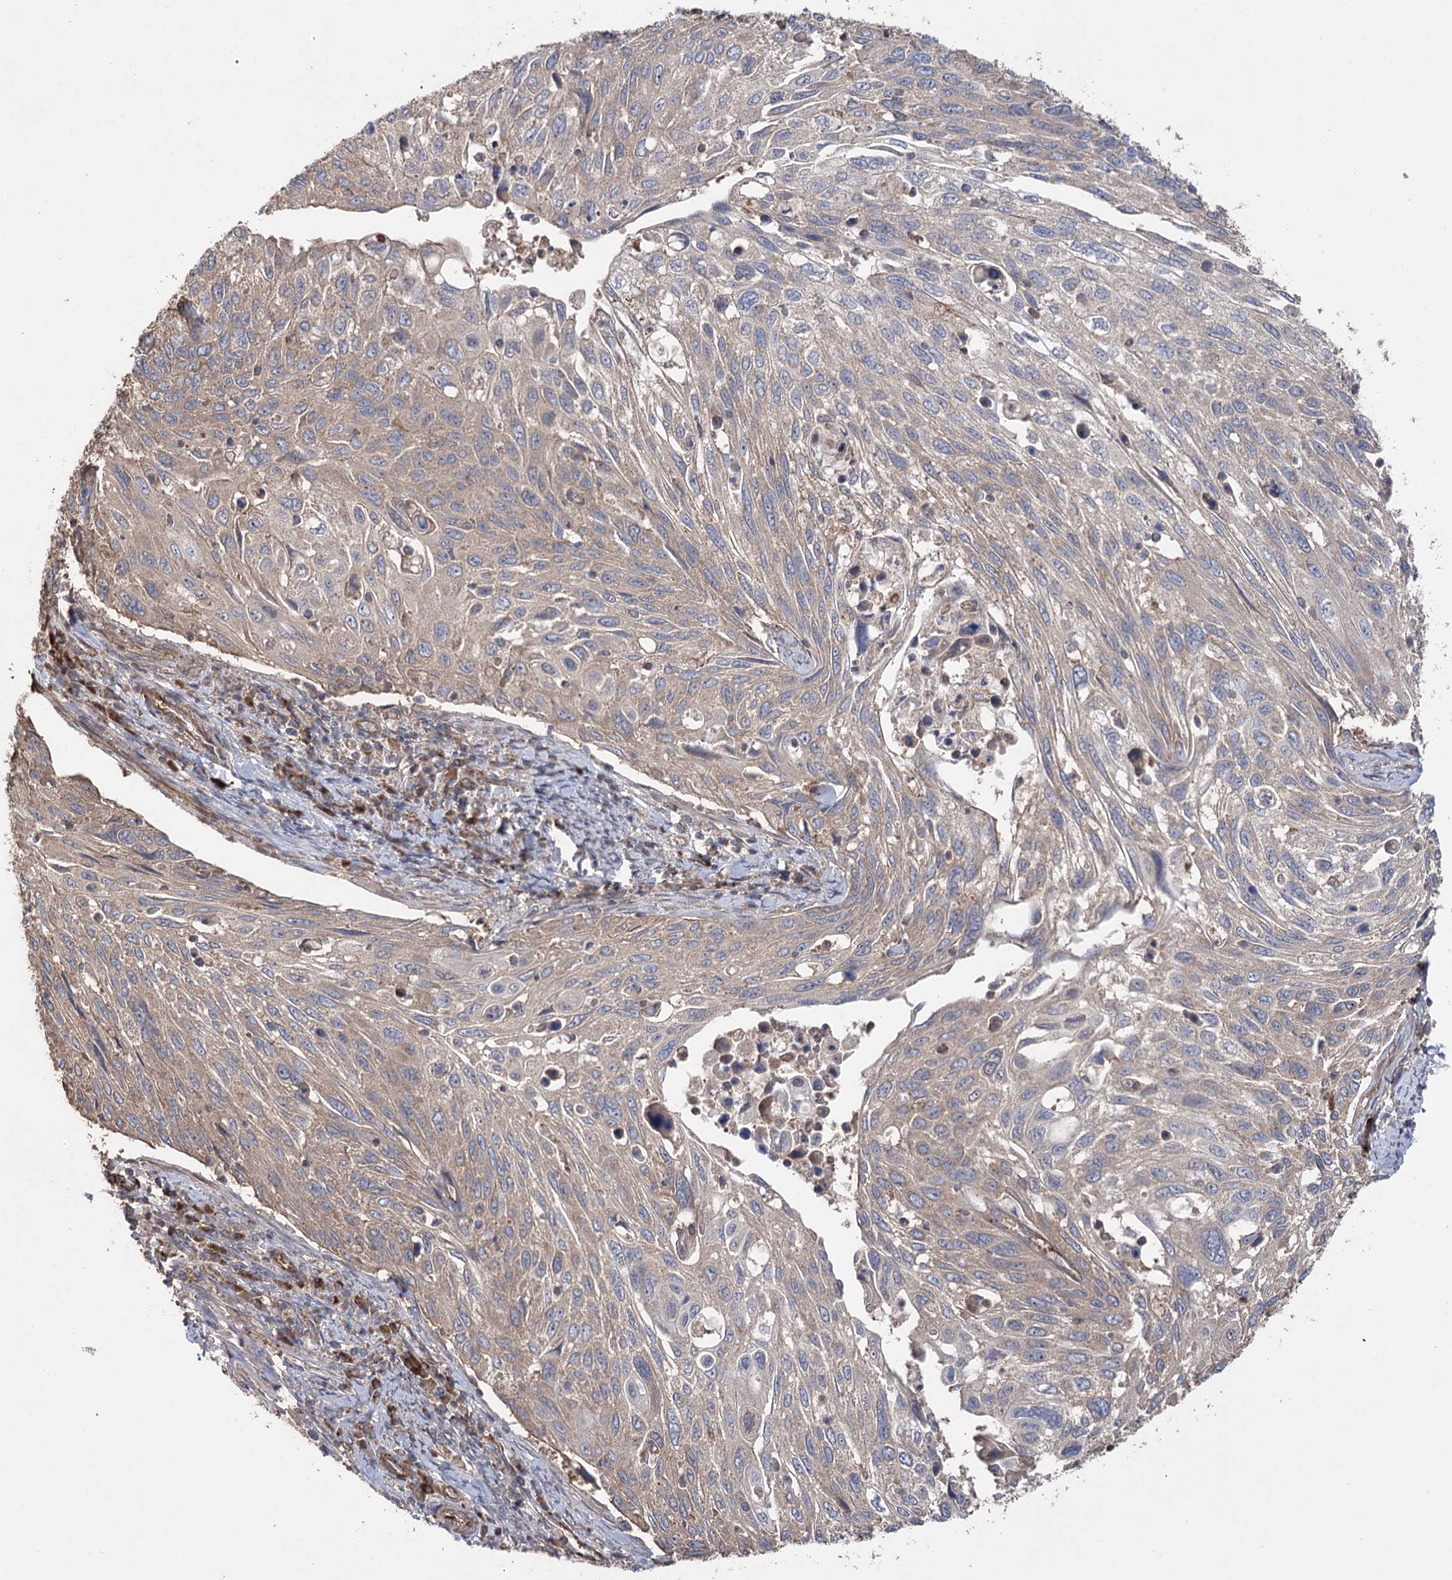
{"staining": {"intensity": "weak", "quantity": "<25%", "location": "cytoplasmic/membranous"}, "tissue": "cervical cancer", "cell_type": "Tumor cells", "image_type": "cancer", "snomed": [{"axis": "morphology", "description": "Squamous cell carcinoma, NOS"}, {"axis": "topography", "description": "Cervix"}], "caption": "Immunohistochemistry image of neoplastic tissue: squamous cell carcinoma (cervical) stained with DAB demonstrates no significant protein positivity in tumor cells. (DAB immunohistochemistry (IHC) with hematoxylin counter stain).", "gene": "LARS2", "patient": {"sex": "female", "age": 70}}